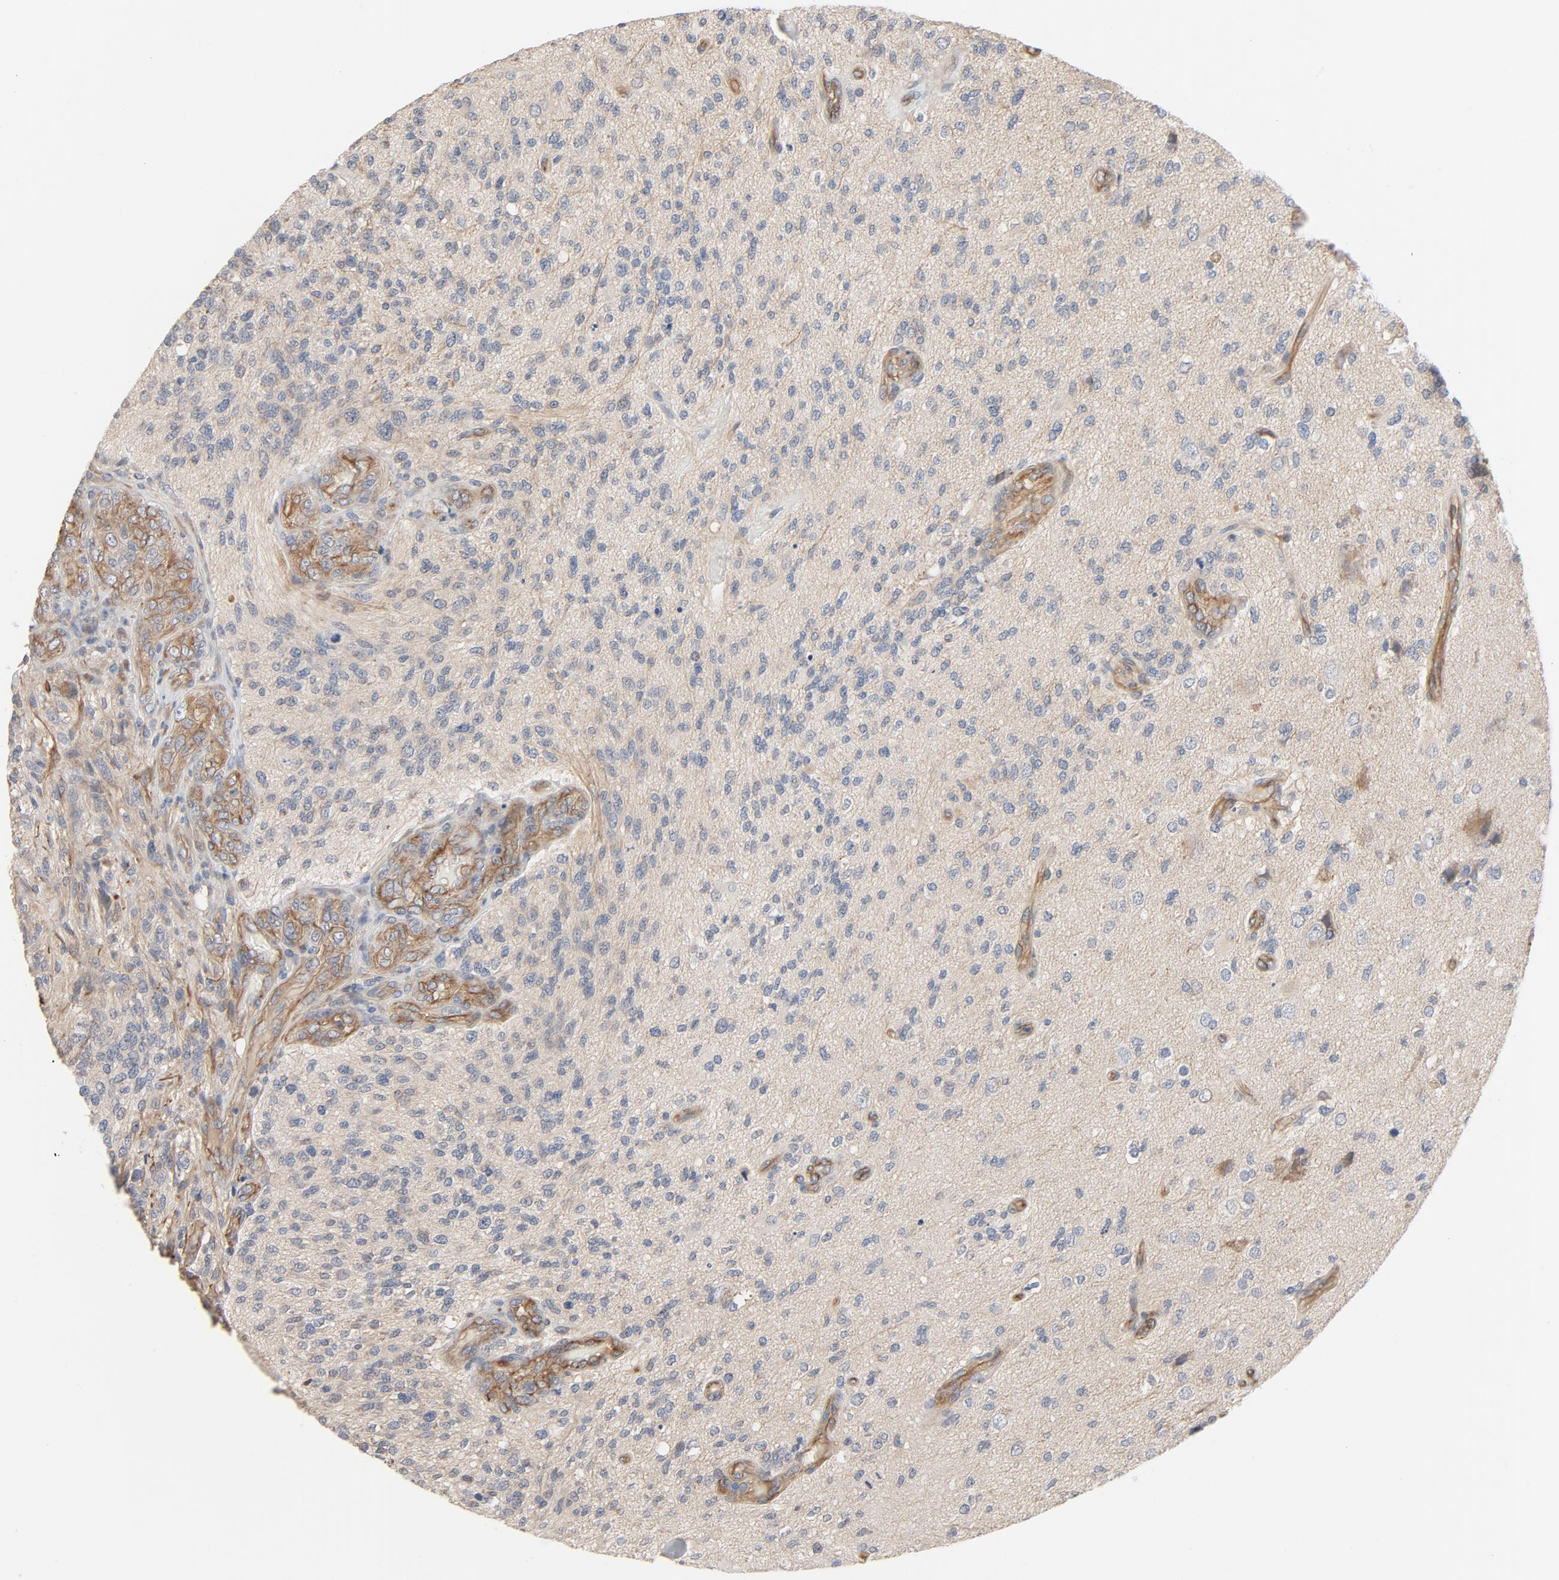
{"staining": {"intensity": "moderate", "quantity": "<25%", "location": "cytoplasmic/membranous"}, "tissue": "glioma", "cell_type": "Tumor cells", "image_type": "cancer", "snomed": [{"axis": "morphology", "description": "Normal tissue, NOS"}, {"axis": "morphology", "description": "Glioma, malignant, High grade"}, {"axis": "topography", "description": "Cerebral cortex"}], "caption": "Human glioma stained for a protein (brown) demonstrates moderate cytoplasmic/membranous positive expression in about <25% of tumor cells.", "gene": "TRIOBP", "patient": {"sex": "male", "age": 75}}